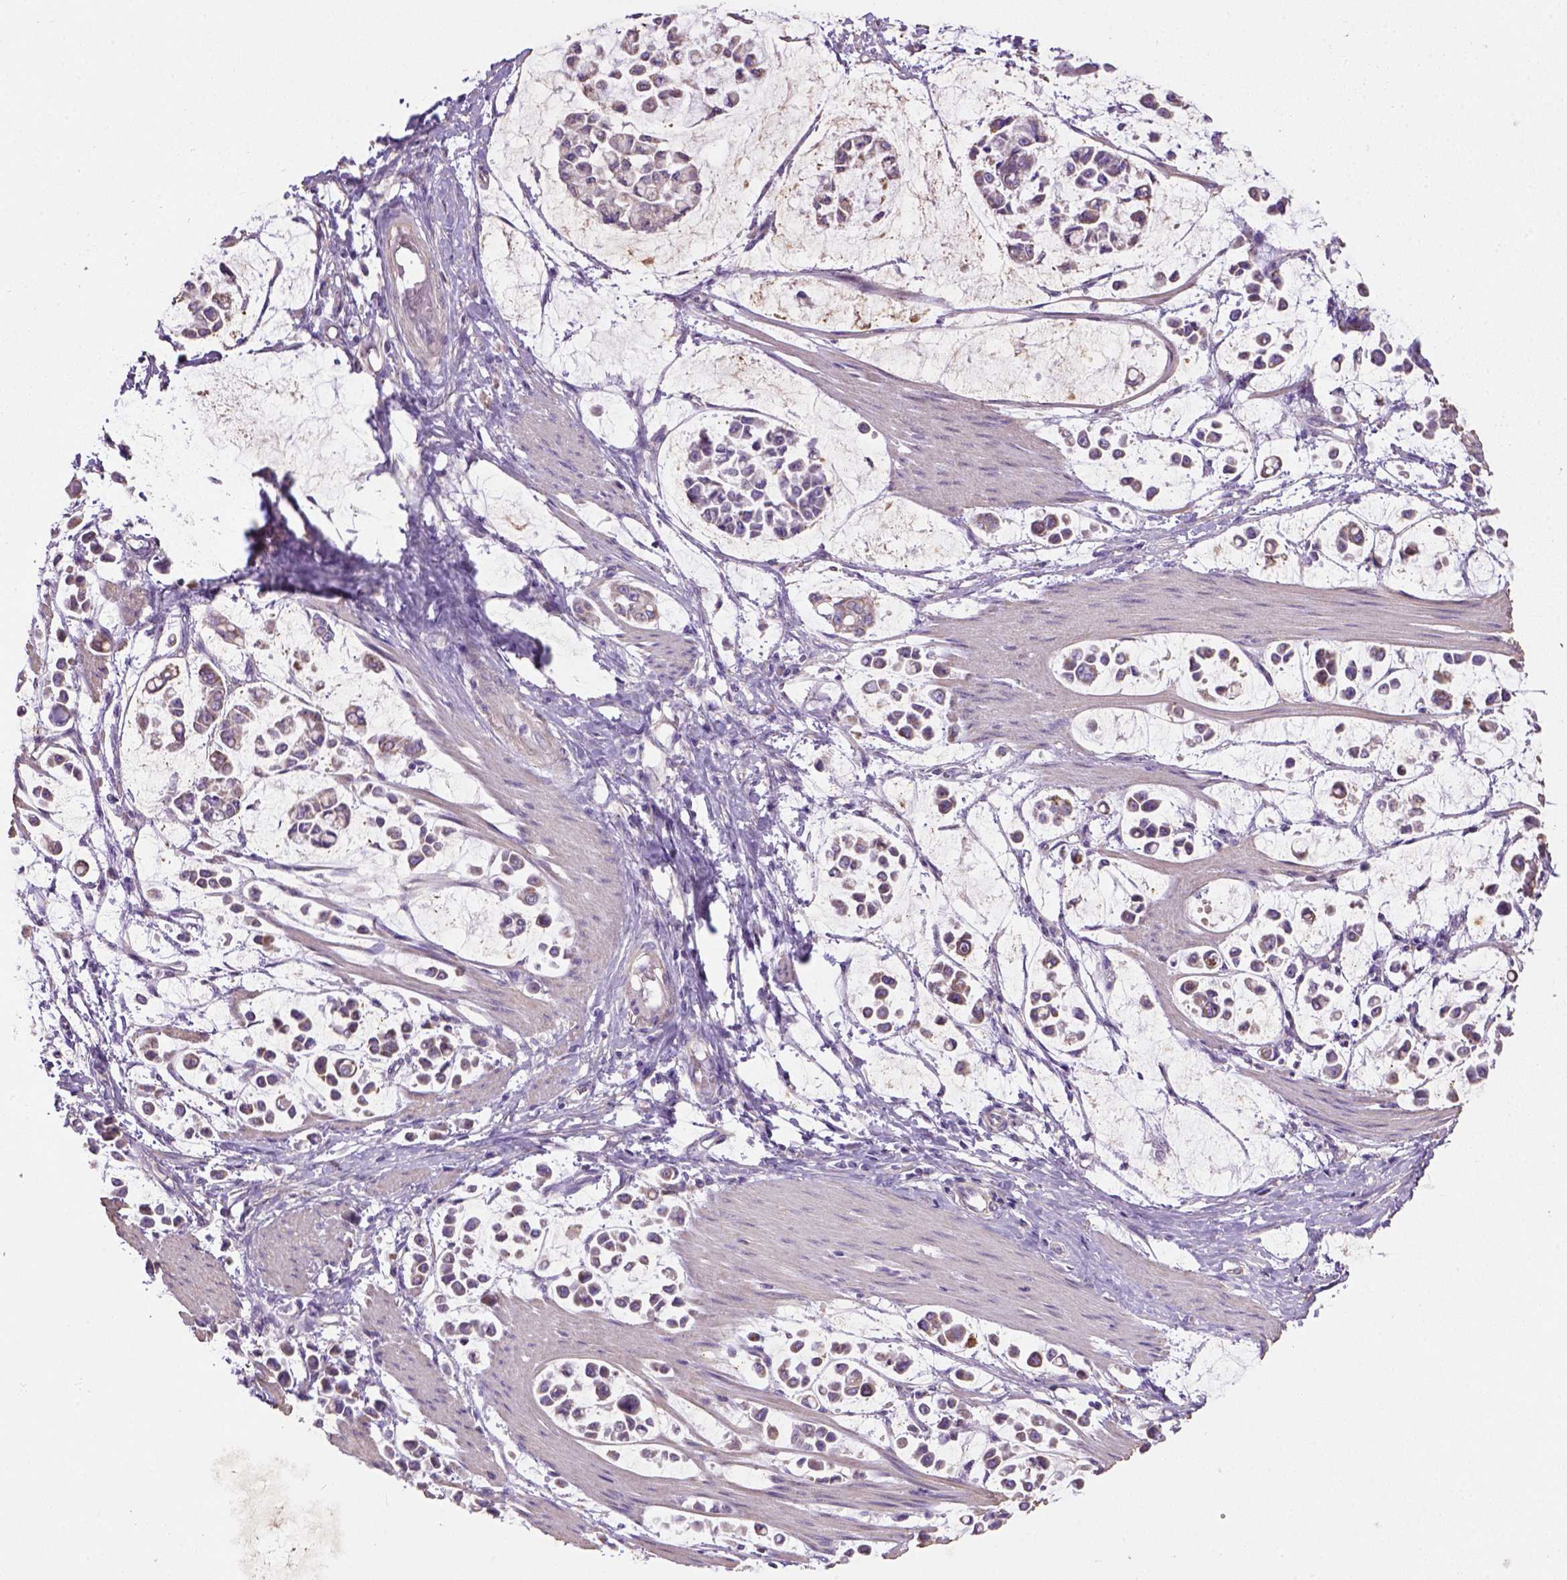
{"staining": {"intensity": "weak", "quantity": "25%-75%", "location": "cytoplasmic/membranous"}, "tissue": "stomach cancer", "cell_type": "Tumor cells", "image_type": "cancer", "snomed": [{"axis": "morphology", "description": "Adenocarcinoma, NOS"}, {"axis": "topography", "description": "Stomach"}], "caption": "Weak cytoplasmic/membranous staining for a protein is present in about 25%-75% of tumor cells of stomach adenocarcinoma using IHC.", "gene": "HTRA1", "patient": {"sex": "male", "age": 82}}